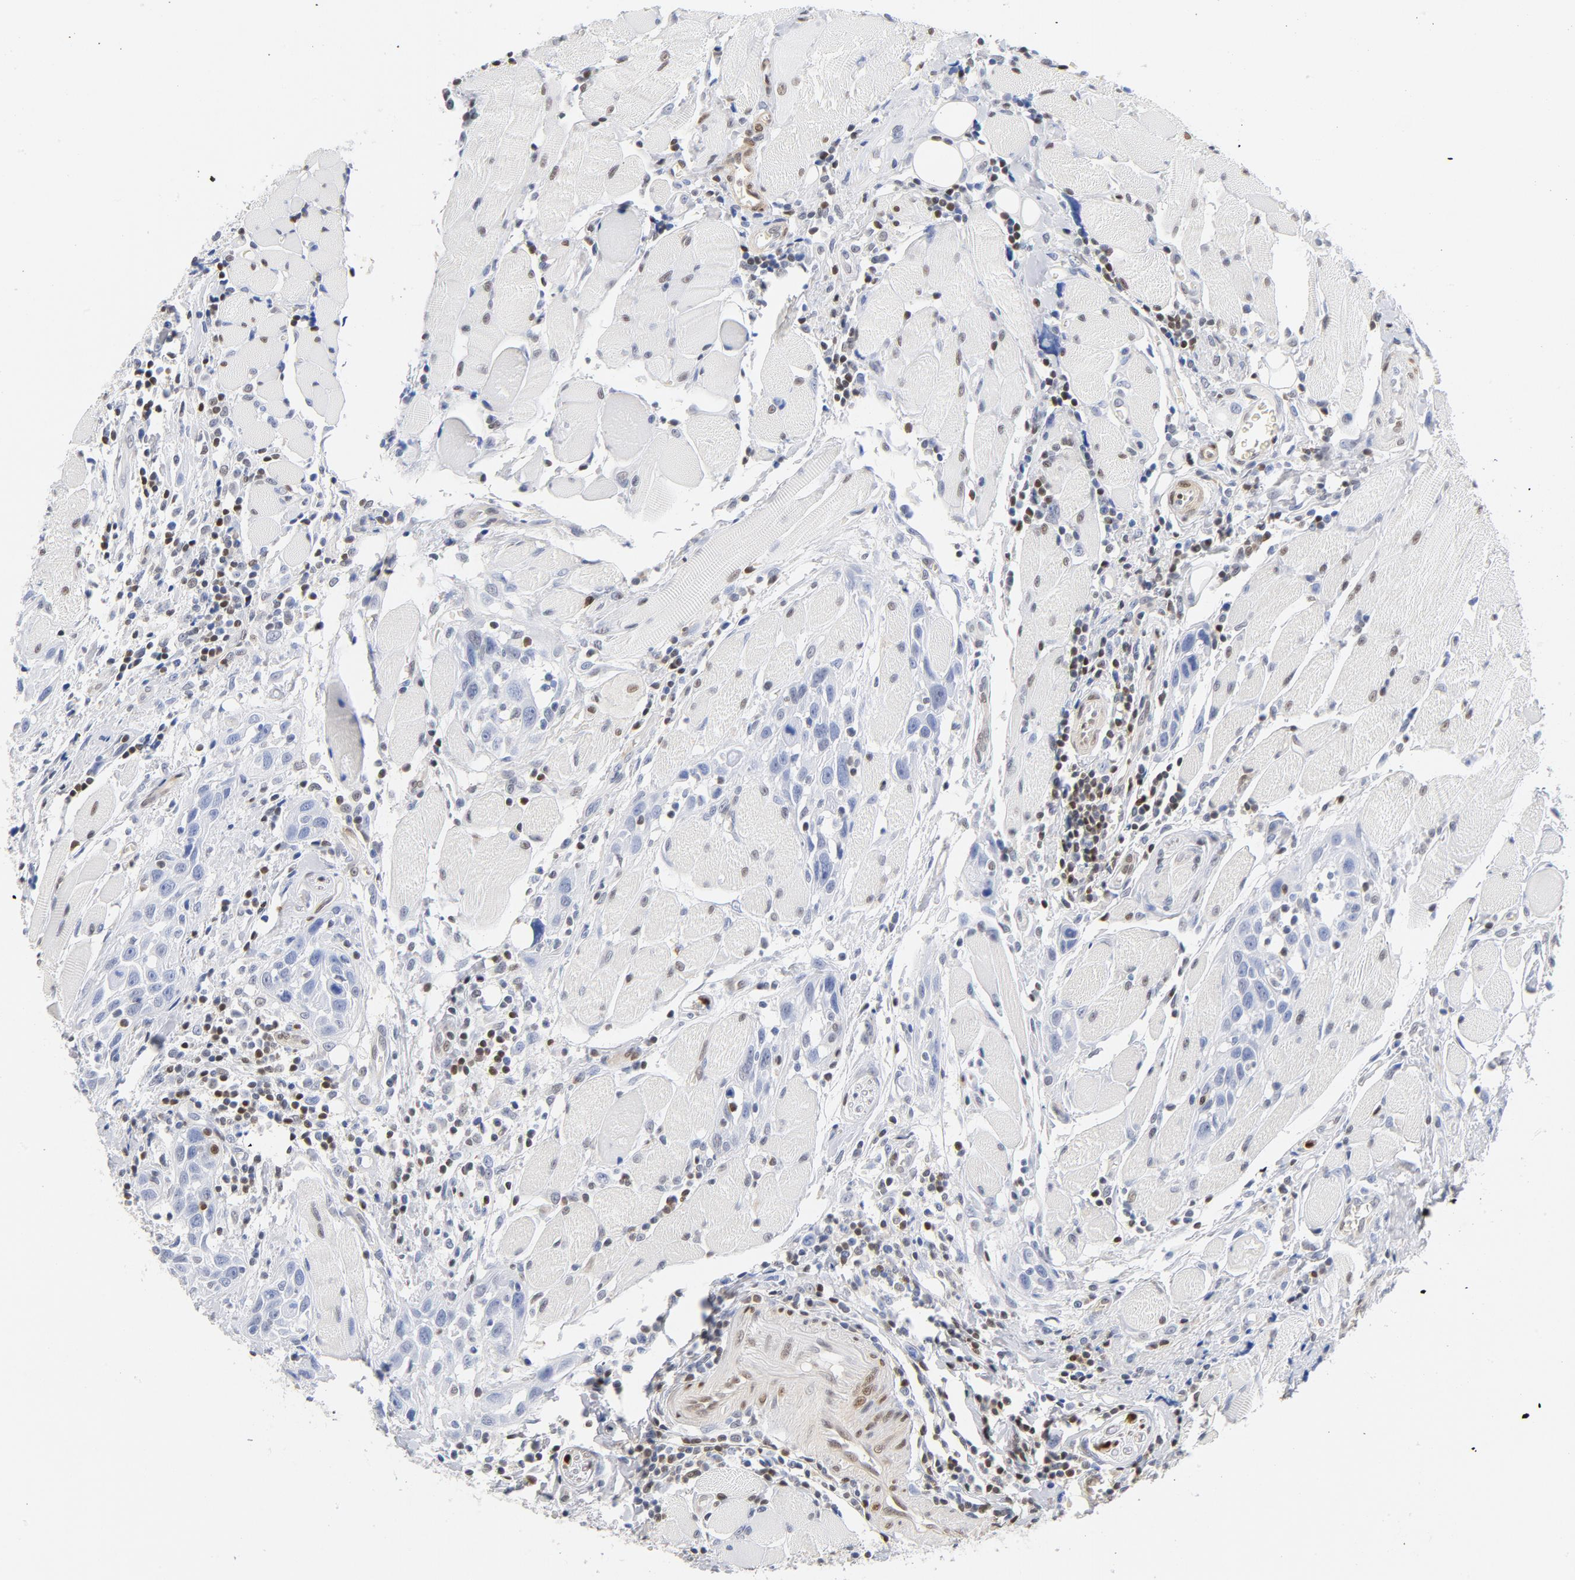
{"staining": {"intensity": "negative", "quantity": "none", "location": "none"}, "tissue": "head and neck cancer", "cell_type": "Tumor cells", "image_type": "cancer", "snomed": [{"axis": "morphology", "description": "Squamous cell carcinoma, NOS"}, {"axis": "topography", "description": "Oral tissue"}, {"axis": "topography", "description": "Head-Neck"}], "caption": "Immunohistochemistry of head and neck squamous cell carcinoma shows no staining in tumor cells.", "gene": "CDKN1B", "patient": {"sex": "female", "age": 50}}